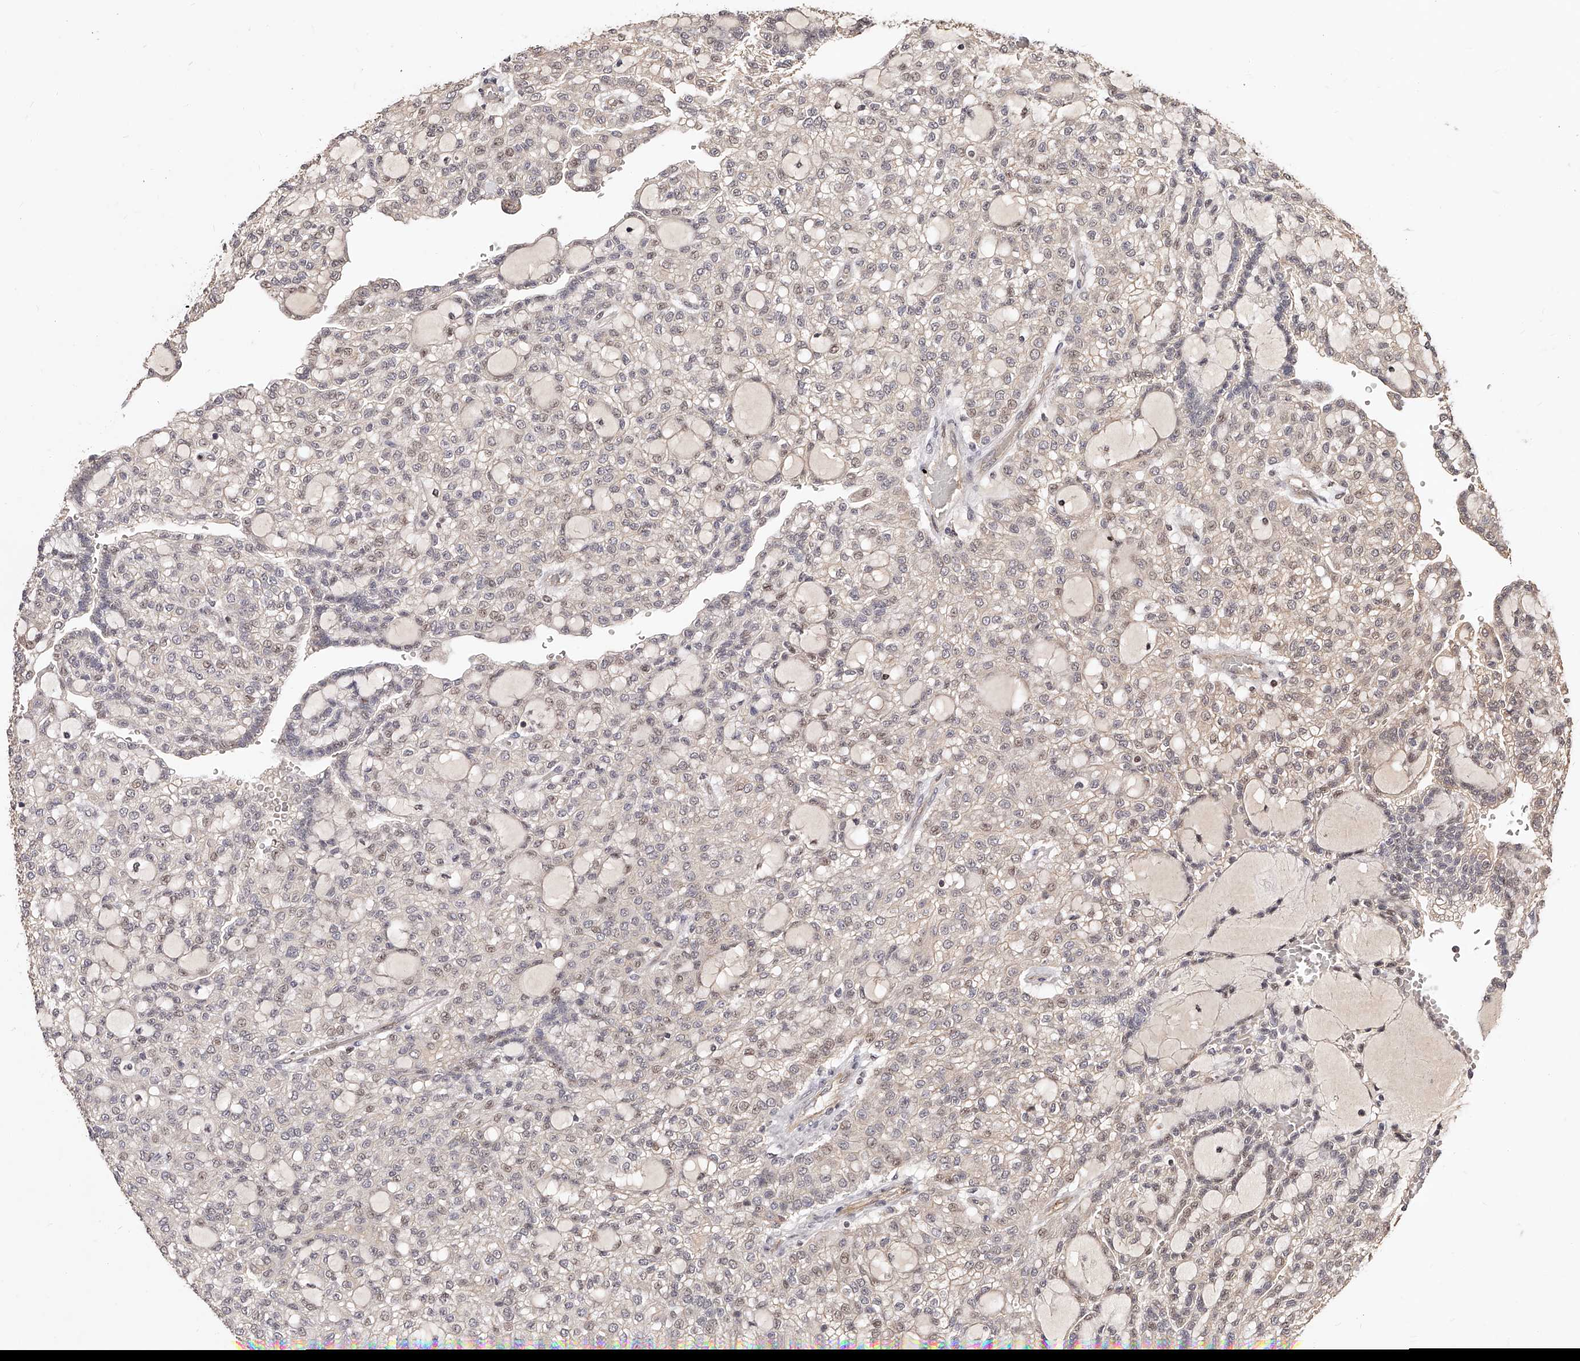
{"staining": {"intensity": "weak", "quantity": "<25%", "location": "nuclear"}, "tissue": "renal cancer", "cell_type": "Tumor cells", "image_type": "cancer", "snomed": [{"axis": "morphology", "description": "Adenocarcinoma, NOS"}, {"axis": "topography", "description": "Kidney"}], "caption": "Immunohistochemistry image of neoplastic tissue: human renal adenocarcinoma stained with DAB (3,3'-diaminobenzidine) shows no significant protein positivity in tumor cells. (Brightfield microscopy of DAB IHC at high magnification).", "gene": "CUL7", "patient": {"sex": "male", "age": 63}}